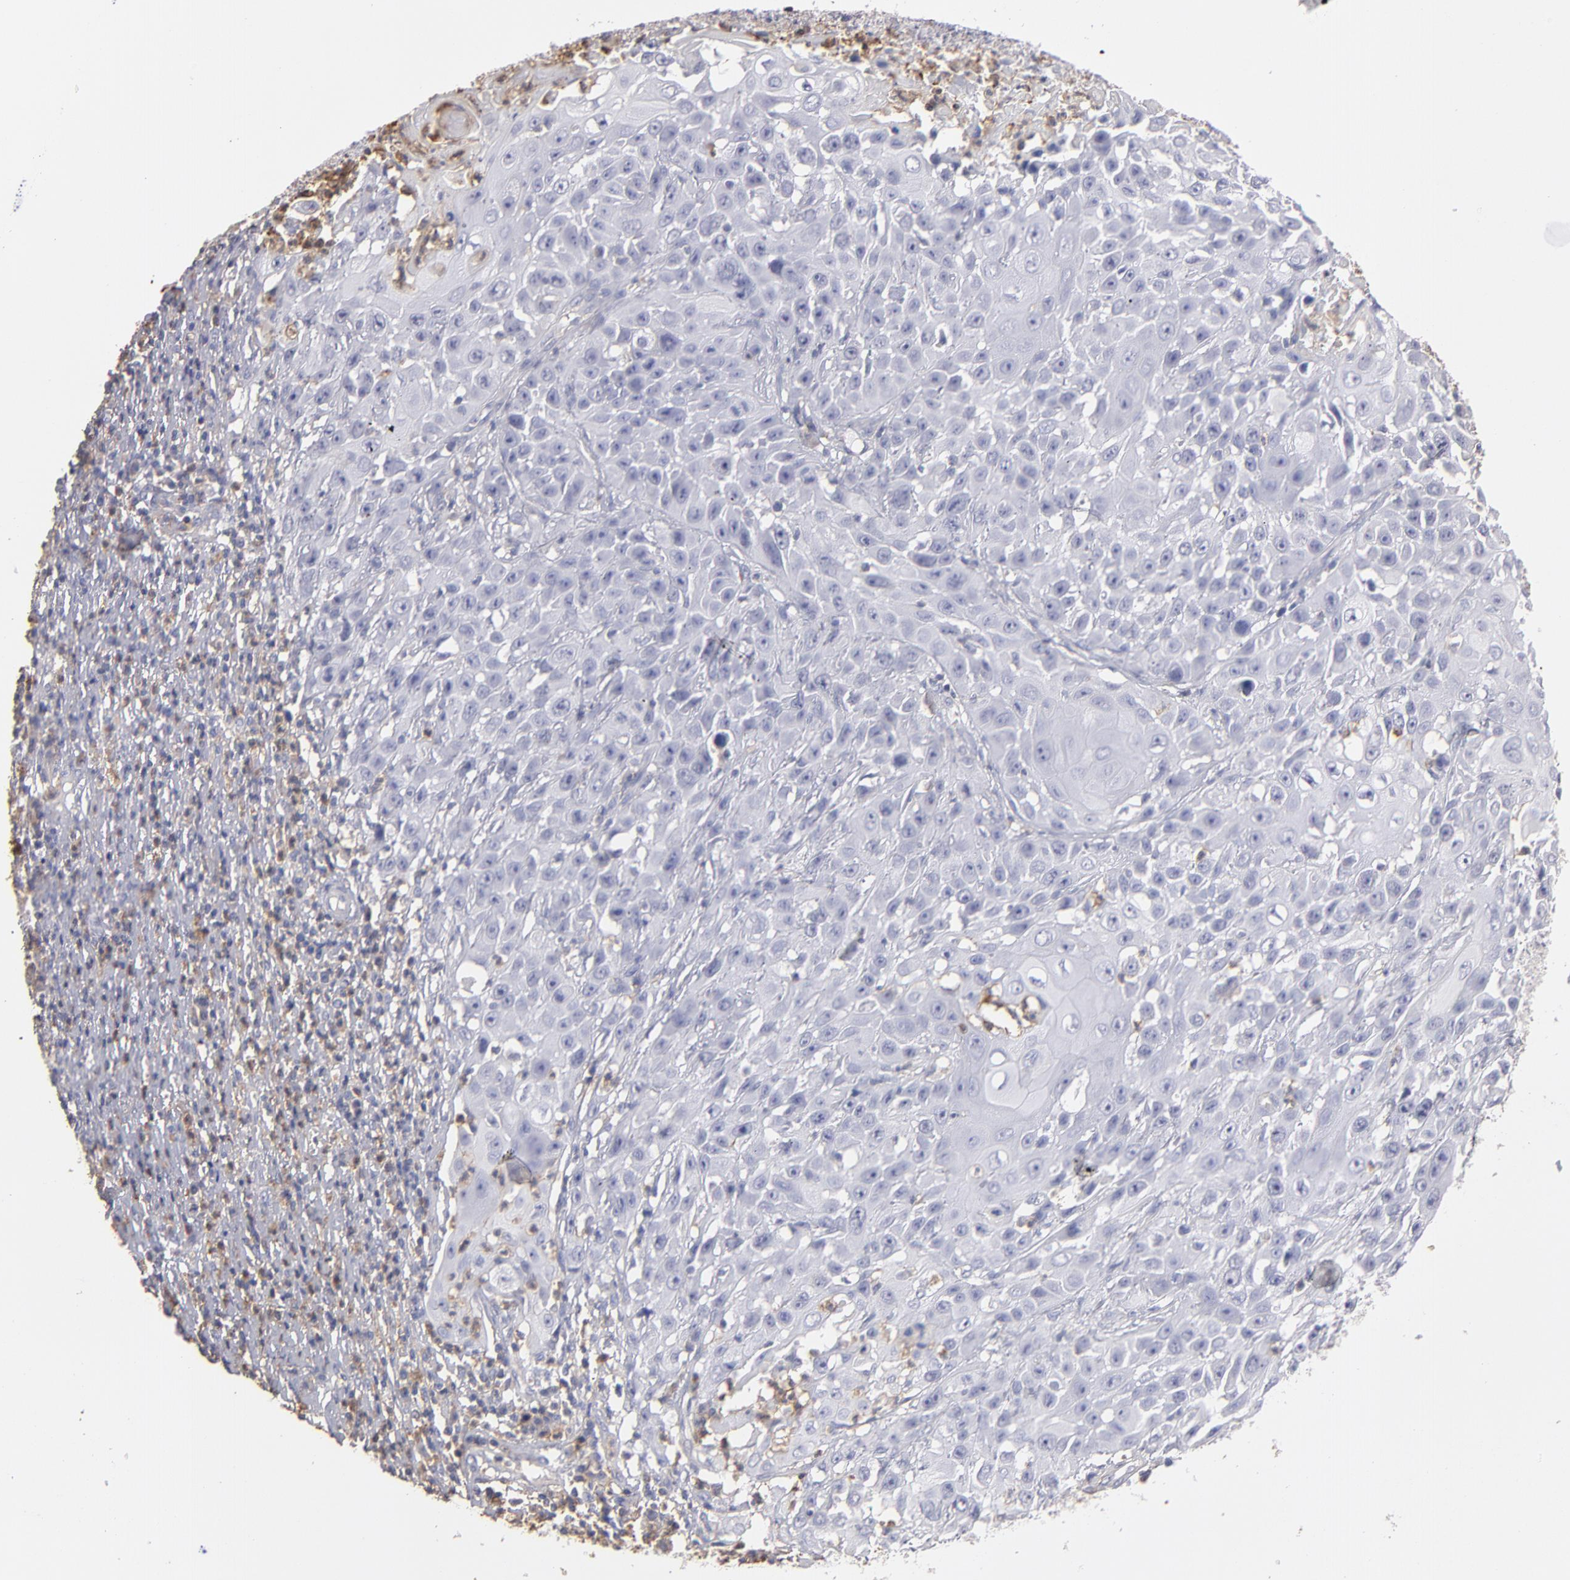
{"staining": {"intensity": "negative", "quantity": "none", "location": "none"}, "tissue": "cervical cancer", "cell_type": "Tumor cells", "image_type": "cancer", "snomed": [{"axis": "morphology", "description": "Squamous cell carcinoma, NOS"}, {"axis": "topography", "description": "Cervix"}], "caption": "Cervical cancer (squamous cell carcinoma) stained for a protein using immunohistochemistry (IHC) demonstrates no positivity tumor cells.", "gene": "ABCB1", "patient": {"sex": "female", "age": 39}}